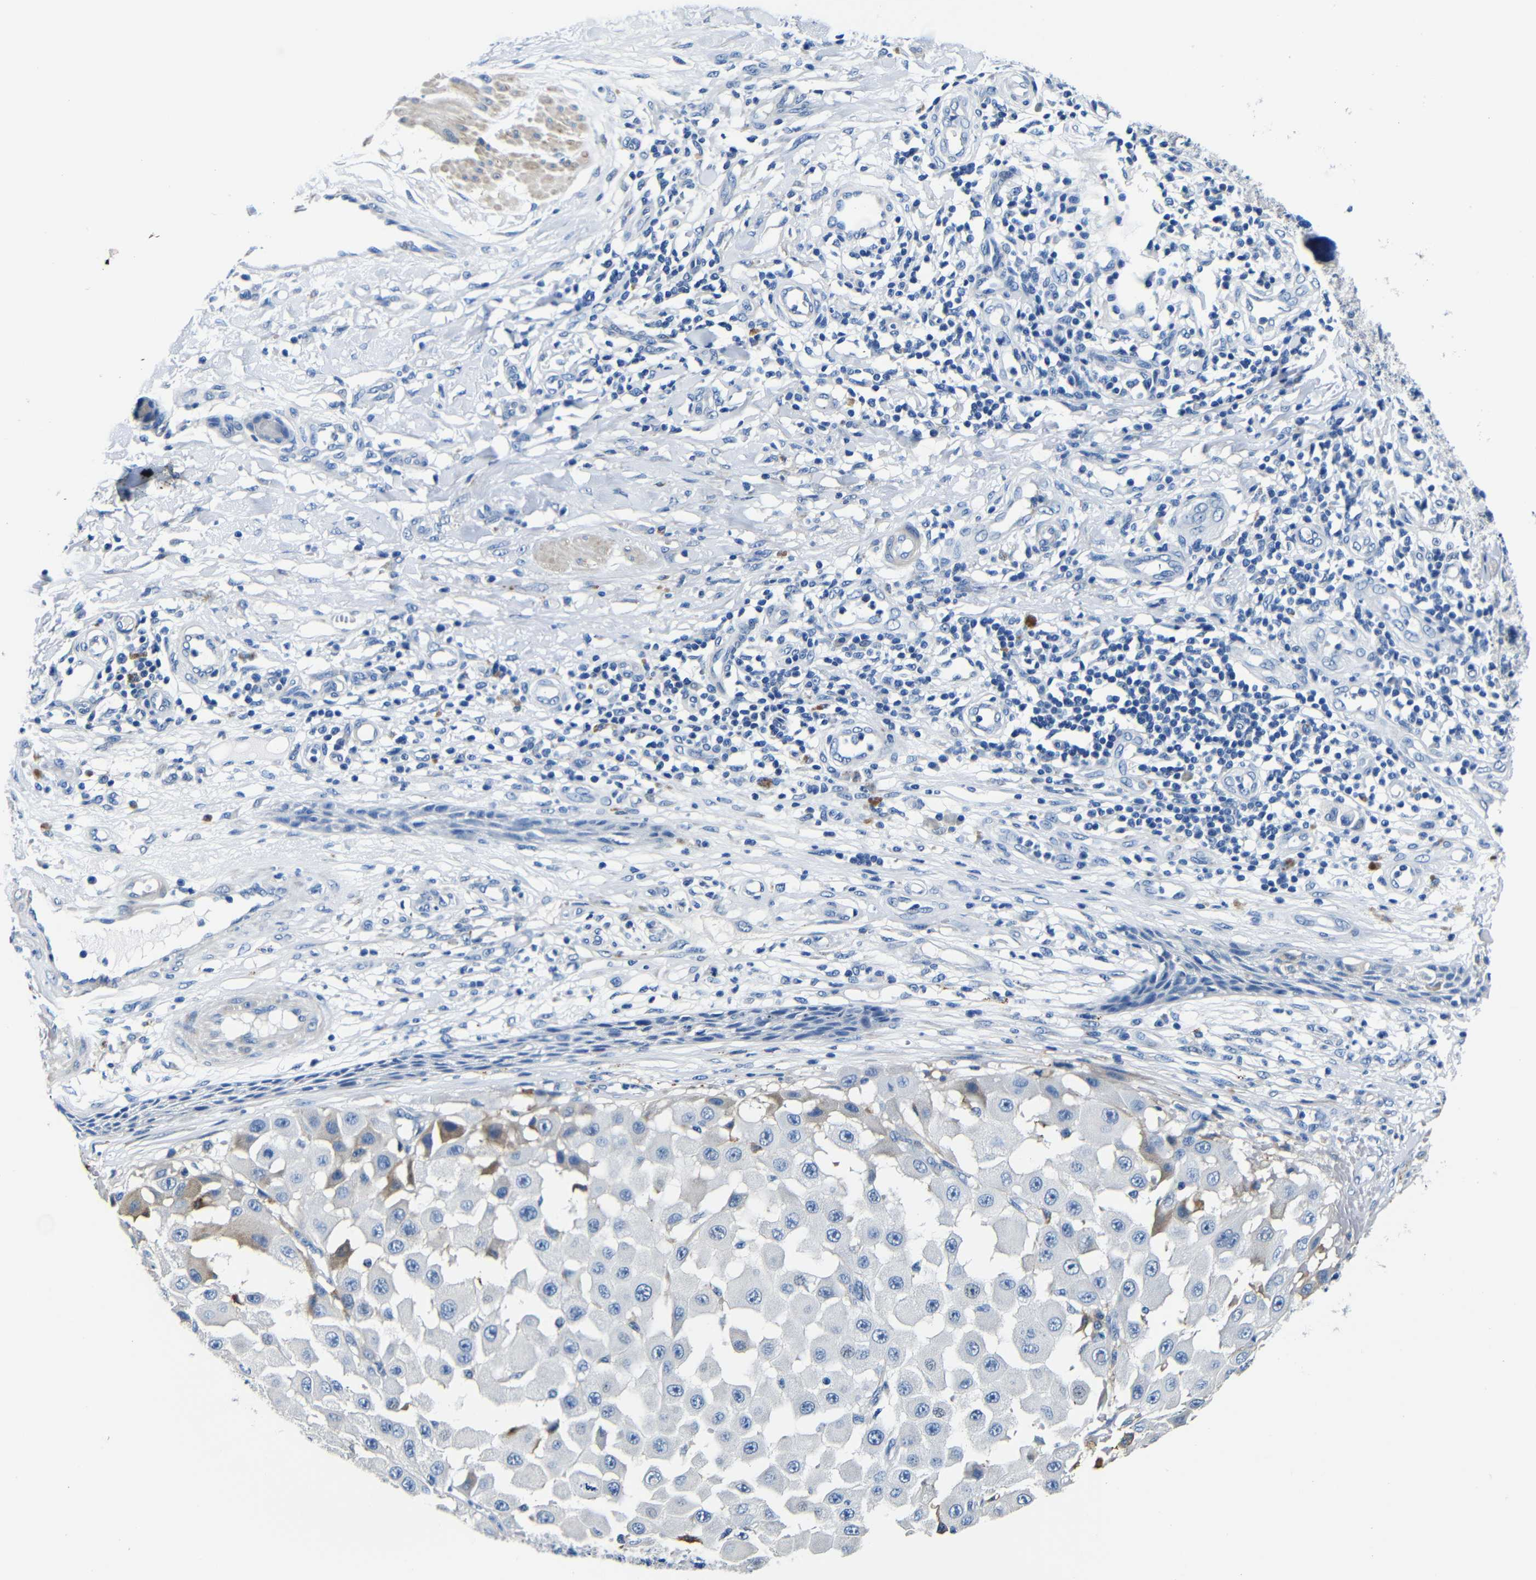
{"staining": {"intensity": "negative", "quantity": "none", "location": "none"}, "tissue": "melanoma", "cell_type": "Tumor cells", "image_type": "cancer", "snomed": [{"axis": "morphology", "description": "Malignant melanoma, NOS"}, {"axis": "topography", "description": "Skin"}], "caption": "Immunohistochemistry photomicrograph of human melanoma stained for a protein (brown), which shows no expression in tumor cells.", "gene": "TNFAIP1", "patient": {"sex": "female", "age": 81}}